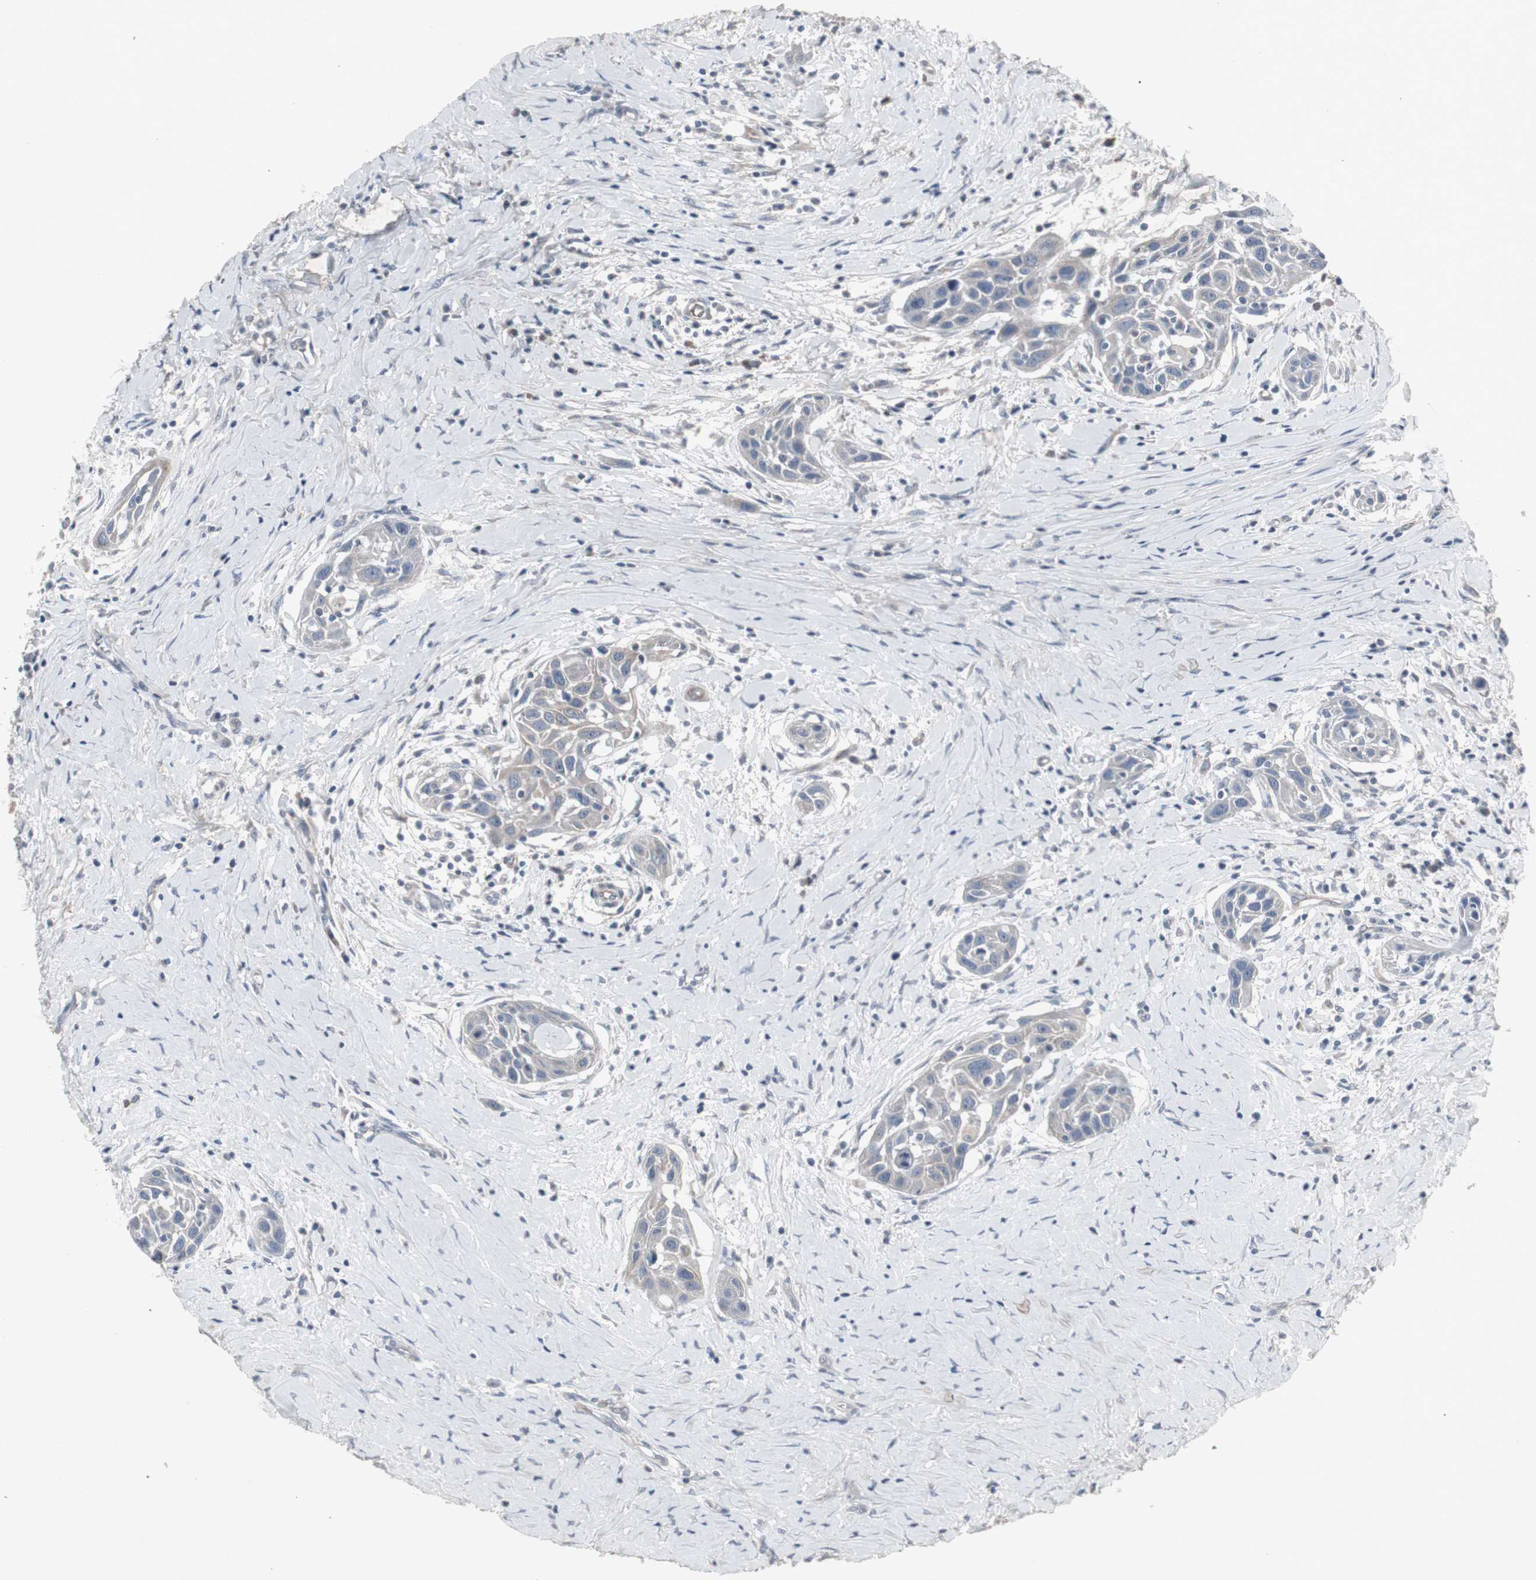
{"staining": {"intensity": "weak", "quantity": "25%-75%", "location": "cytoplasmic/membranous"}, "tissue": "head and neck cancer", "cell_type": "Tumor cells", "image_type": "cancer", "snomed": [{"axis": "morphology", "description": "Squamous cell carcinoma, NOS"}, {"axis": "topography", "description": "Oral tissue"}, {"axis": "topography", "description": "Head-Neck"}], "caption": "Immunohistochemistry (IHC) (DAB) staining of human squamous cell carcinoma (head and neck) exhibits weak cytoplasmic/membranous protein expression in approximately 25%-75% of tumor cells. (DAB (3,3'-diaminobenzidine) IHC, brown staining for protein, blue staining for nuclei).", "gene": "ACAA1", "patient": {"sex": "female", "age": 50}}